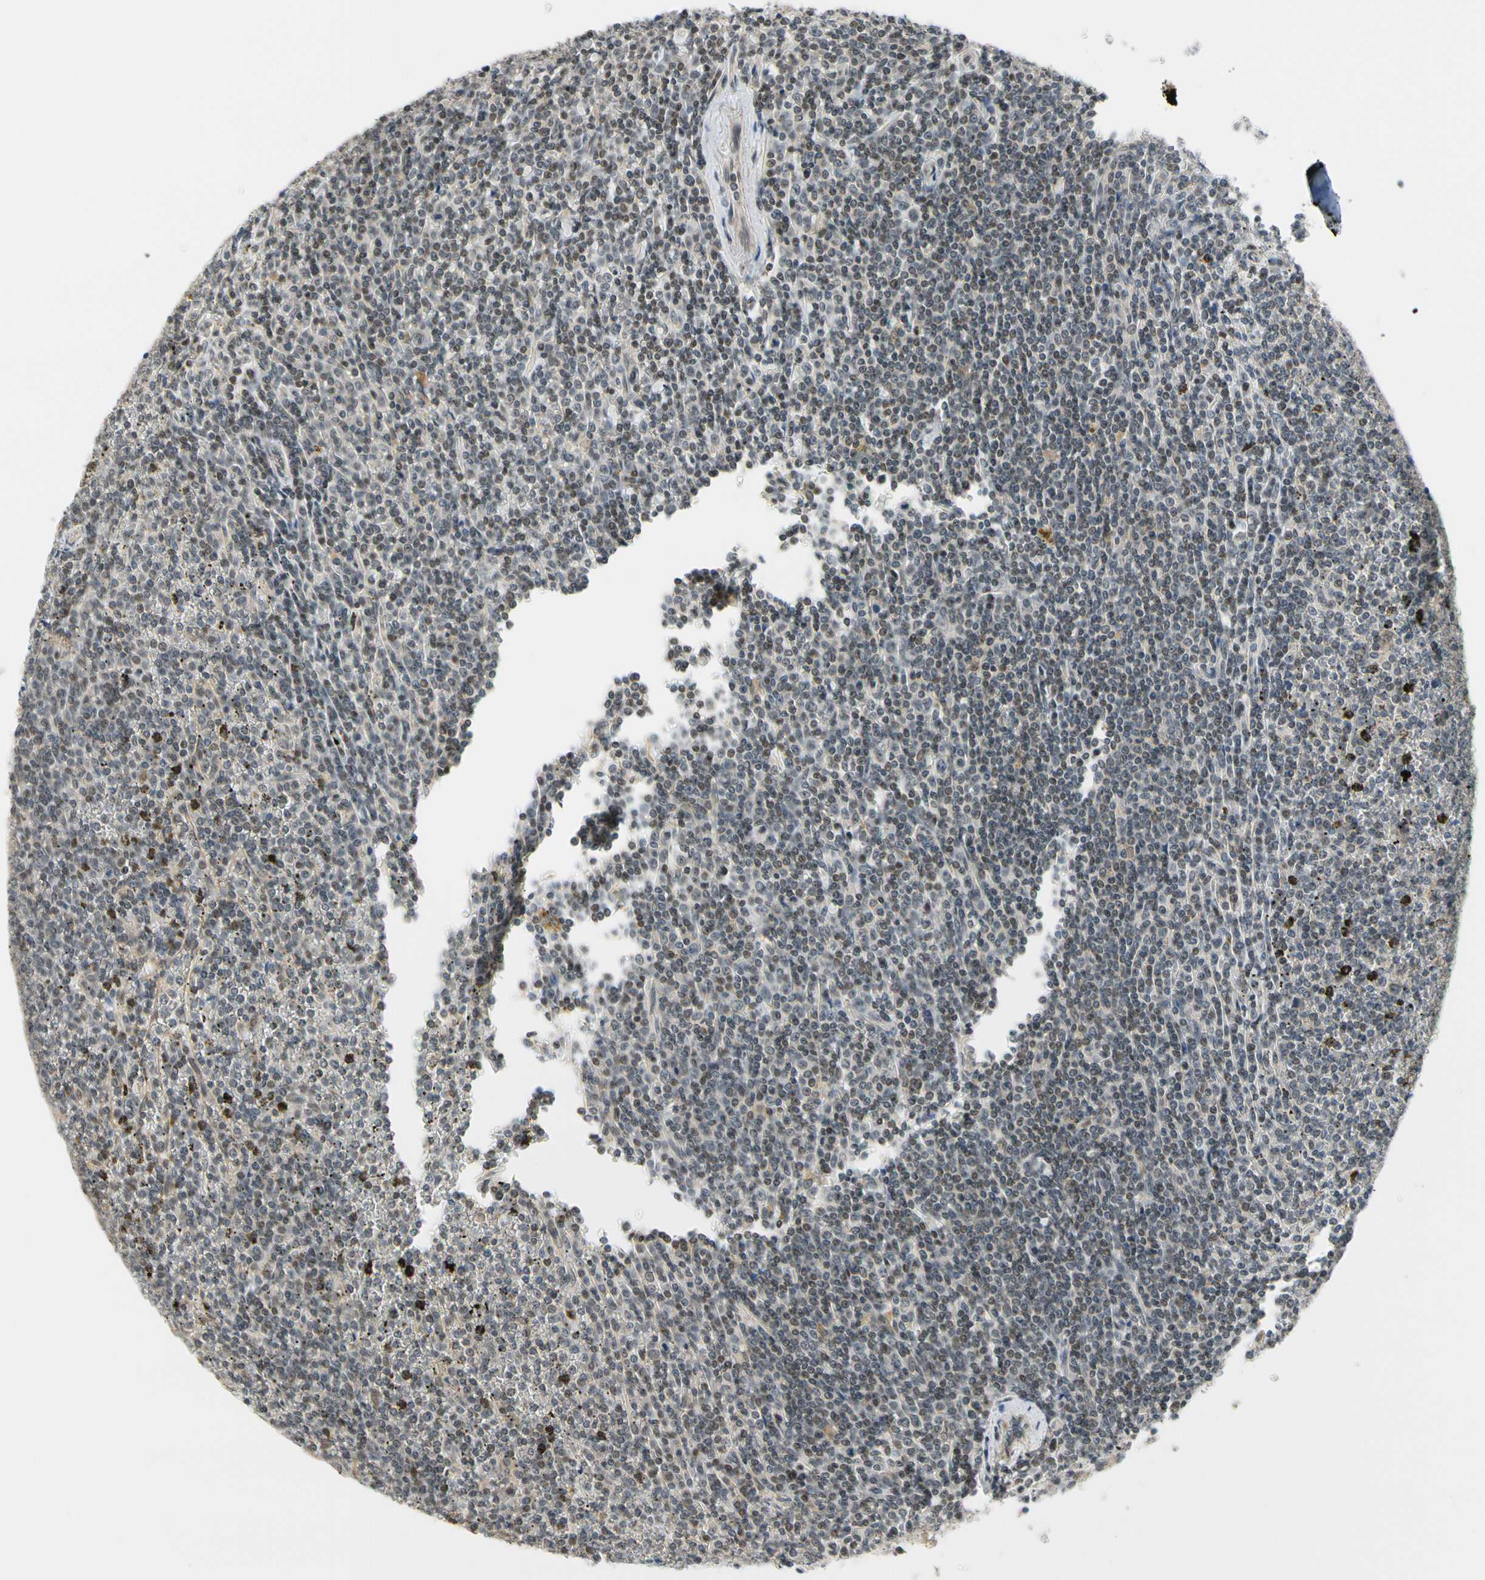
{"staining": {"intensity": "weak", "quantity": "<25%", "location": "nuclear"}, "tissue": "lymphoma", "cell_type": "Tumor cells", "image_type": "cancer", "snomed": [{"axis": "morphology", "description": "Malignant lymphoma, non-Hodgkin's type, Low grade"}, {"axis": "topography", "description": "Spleen"}], "caption": "This is an immunohistochemistry (IHC) histopathology image of human lymphoma. There is no staining in tumor cells.", "gene": "TAF12", "patient": {"sex": "female", "age": 19}}